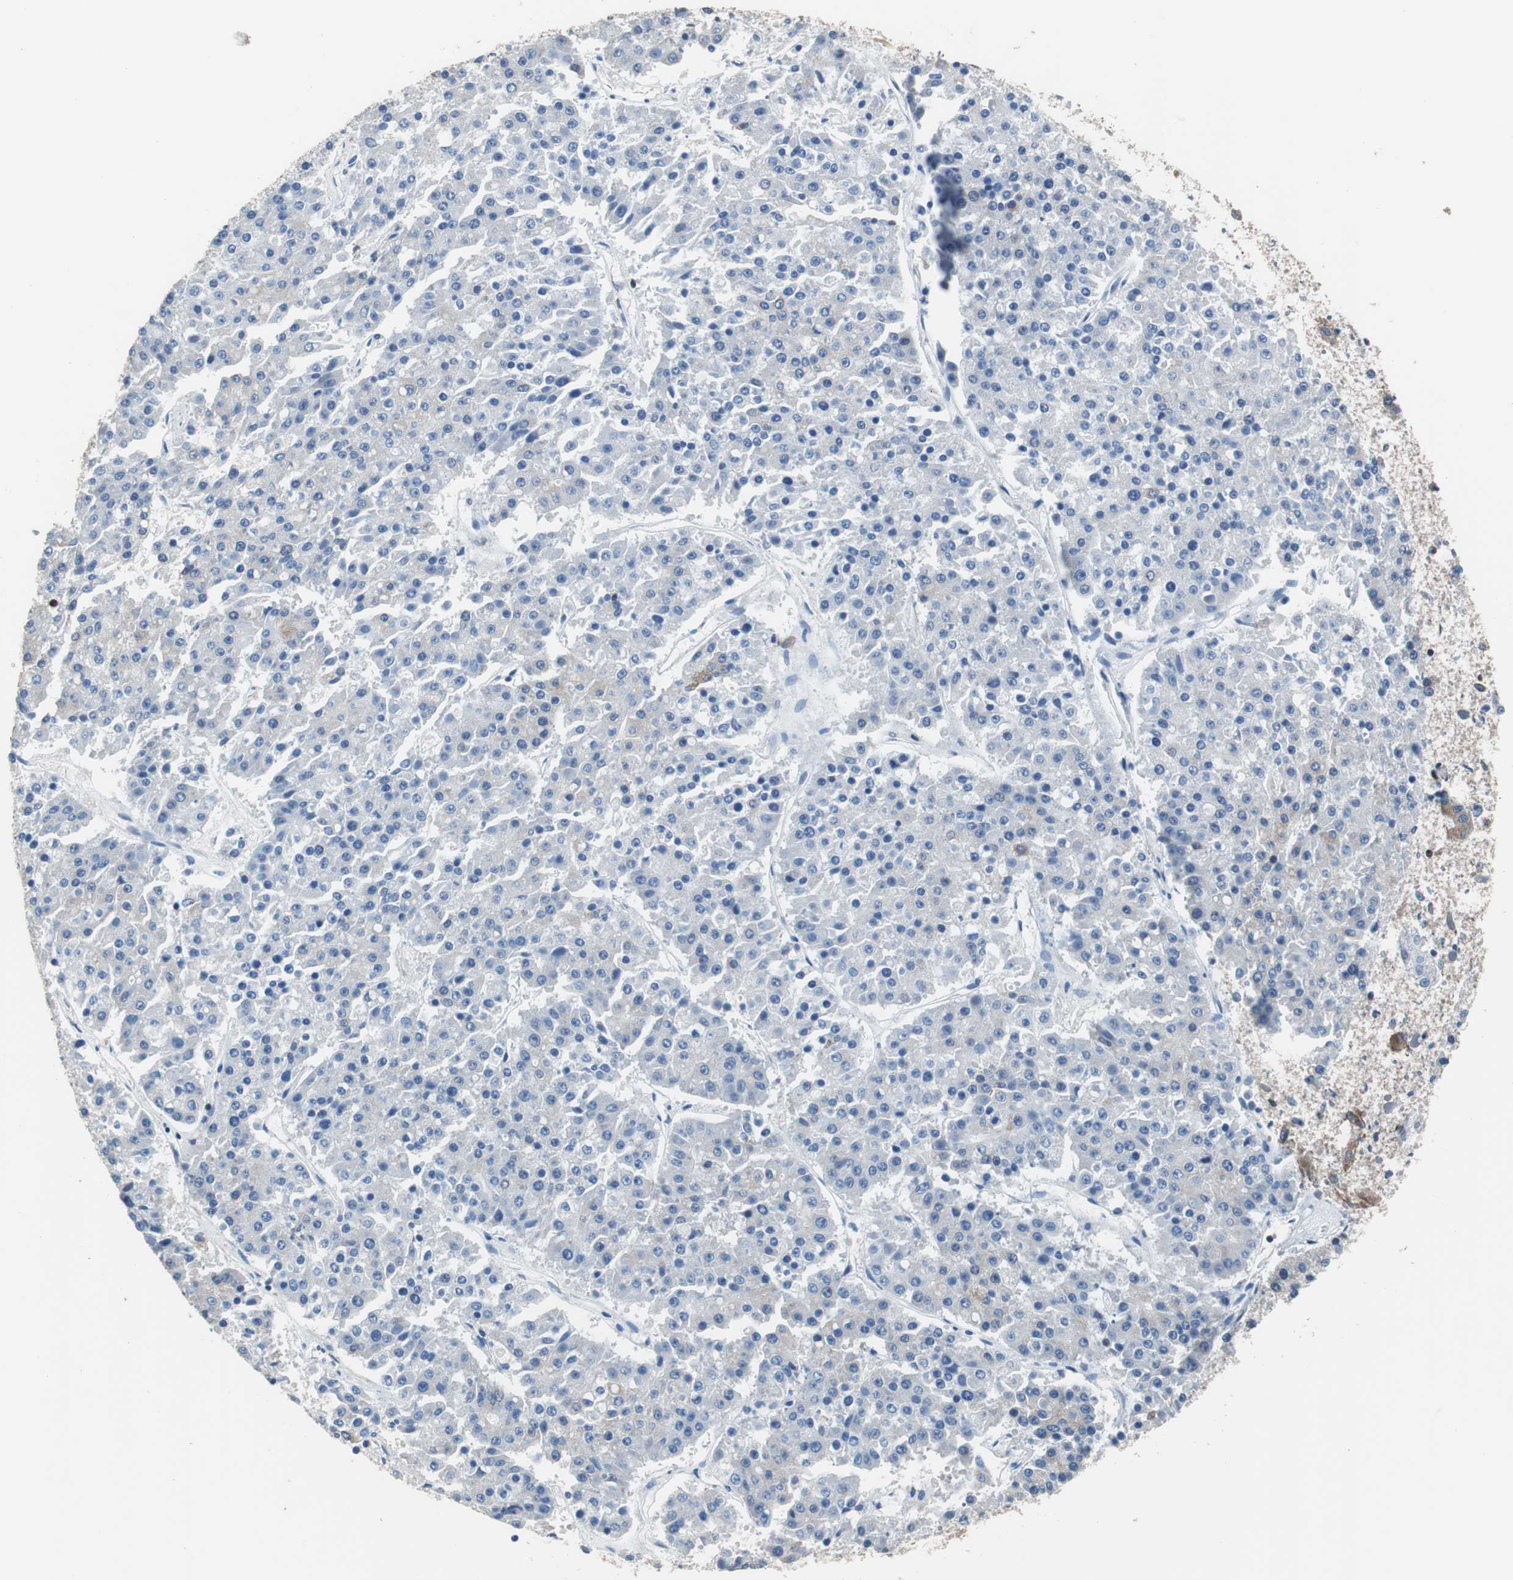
{"staining": {"intensity": "negative", "quantity": "none", "location": "none"}, "tissue": "pancreatic cancer", "cell_type": "Tumor cells", "image_type": "cancer", "snomed": [{"axis": "morphology", "description": "Adenocarcinoma, NOS"}, {"axis": "topography", "description": "Pancreas"}], "caption": "The IHC histopathology image has no significant positivity in tumor cells of pancreatic cancer (adenocarcinoma) tissue.", "gene": "PBXIP1", "patient": {"sex": "male", "age": 50}}